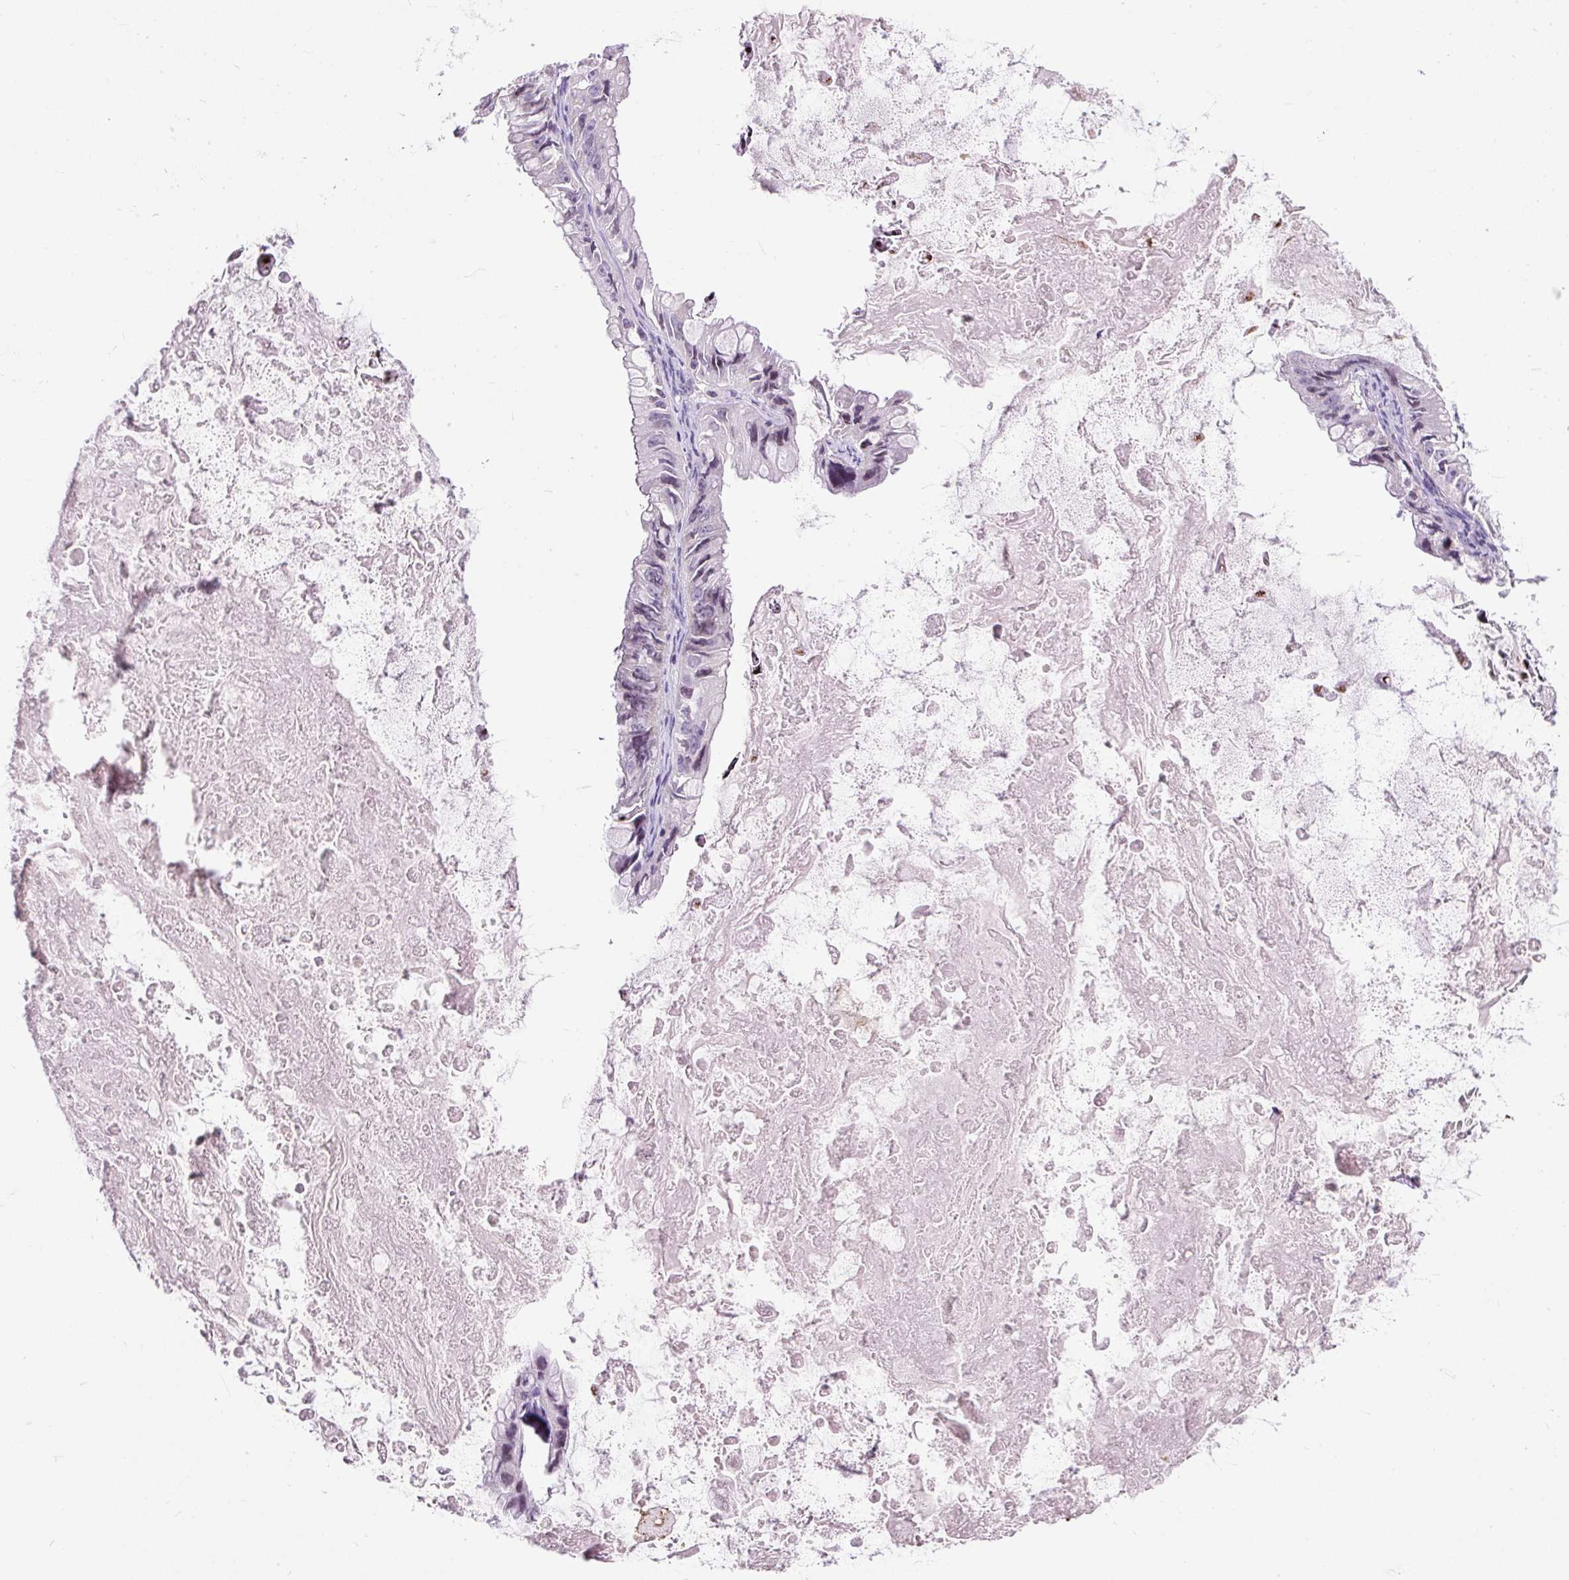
{"staining": {"intensity": "negative", "quantity": "none", "location": "none"}, "tissue": "ovarian cancer", "cell_type": "Tumor cells", "image_type": "cancer", "snomed": [{"axis": "morphology", "description": "Cystadenocarcinoma, mucinous, NOS"}, {"axis": "topography", "description": "Ovary"}], "caption": "Immunohistochemical staining of ovarian cancer shows no significant positivity in tumor cells.", "gene": "FMC1", "patient": {"sex": "female", "age": 61}}